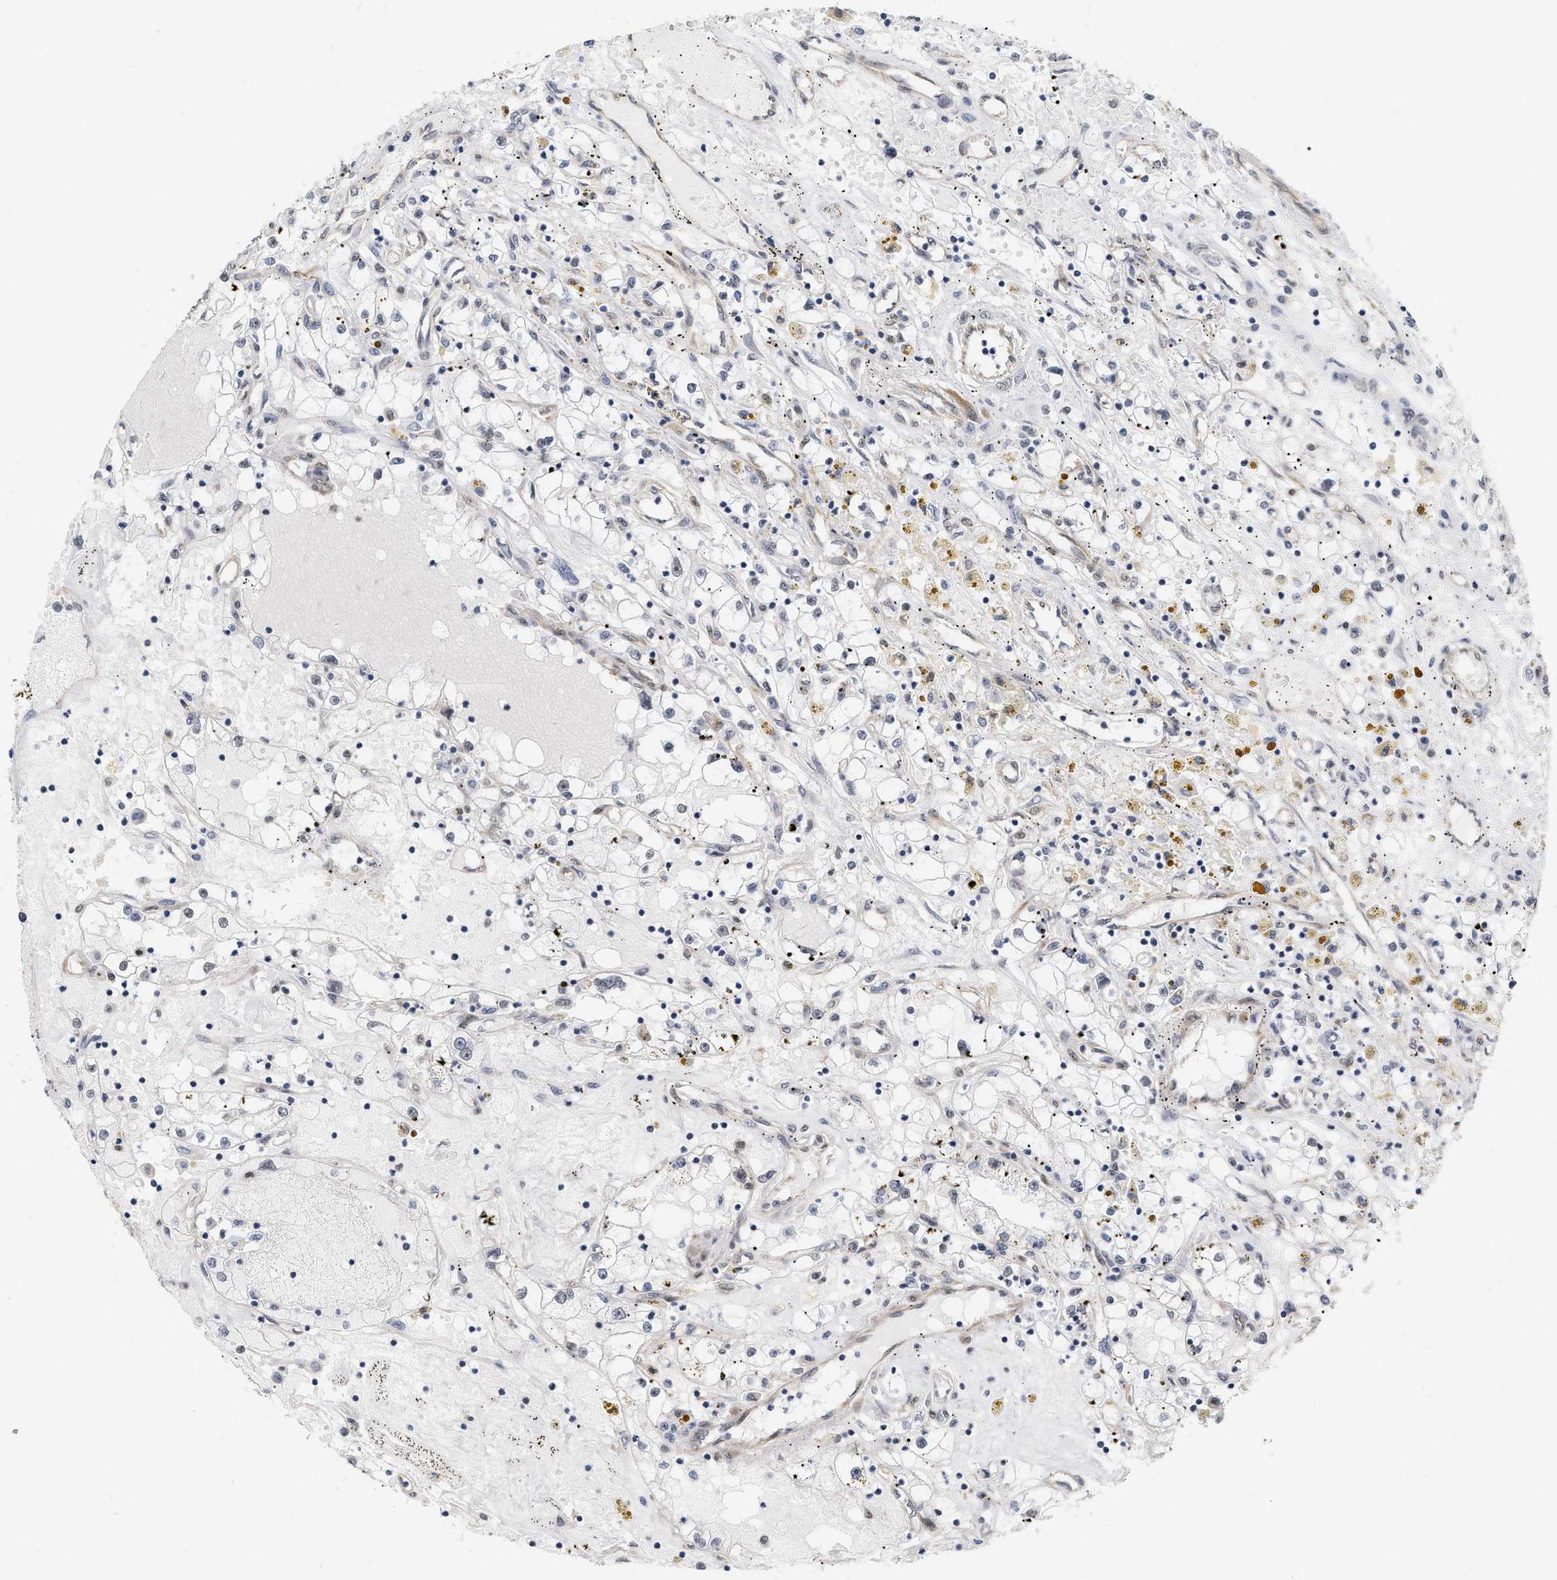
{"staining": {"intensity": "negative", "quantity": "none", "location": "none"}, "tissue": "renal cancer", "cell_type": "Tumor cells", "image_type": "cancer", "snomed": [{"axis": "morphology", "description": "Adenocarcinoma, NOS"}, {"axis": "topography", "description": "Kidney"}], "caption": "Tumor cells show no significant staining in renal cancer.", "gene": "RUVBL1", "patient": {"sex": "male", "age": 56}}